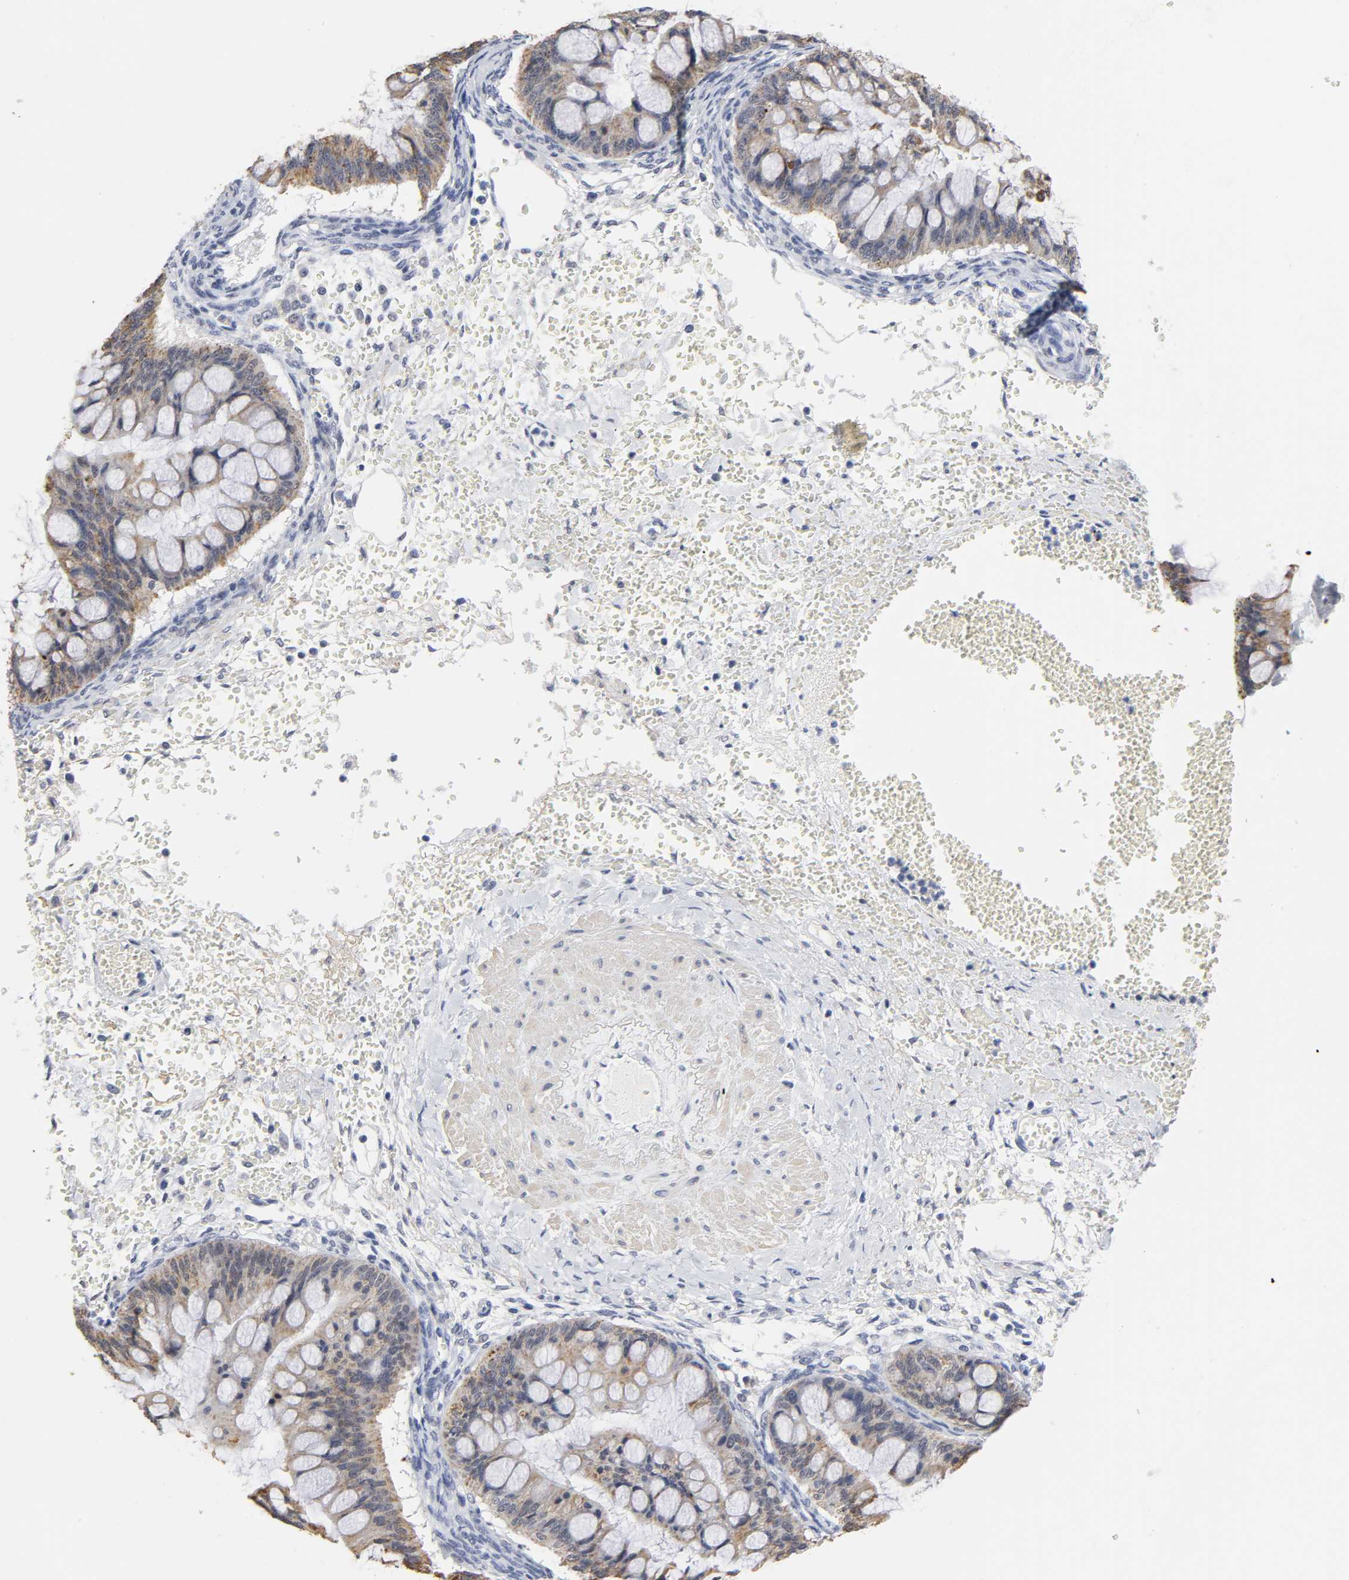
{"staining": {"intensity": "moderate", "quantity": ">75%", "location": "cytoplasmic/membranous"}, "tissue": "ovarian cancer", "cell_type": "Tumor cells", "image_type": "cancer", "snomed": [{"axis": "morphology", "description": "Cystadenocarcinoma, mucinous, NOS"}, {"axis": "topography", "description": "Ovary"}], "caption": "A histopathology image of human ovarian mucinous cystadenocarcinoma stained for a protein exhibits moderate cytoplasmic/membranous brown staining in tumor cells.", "gene": "GRHL2", "patient": {"sex": "female", "age": 73}}